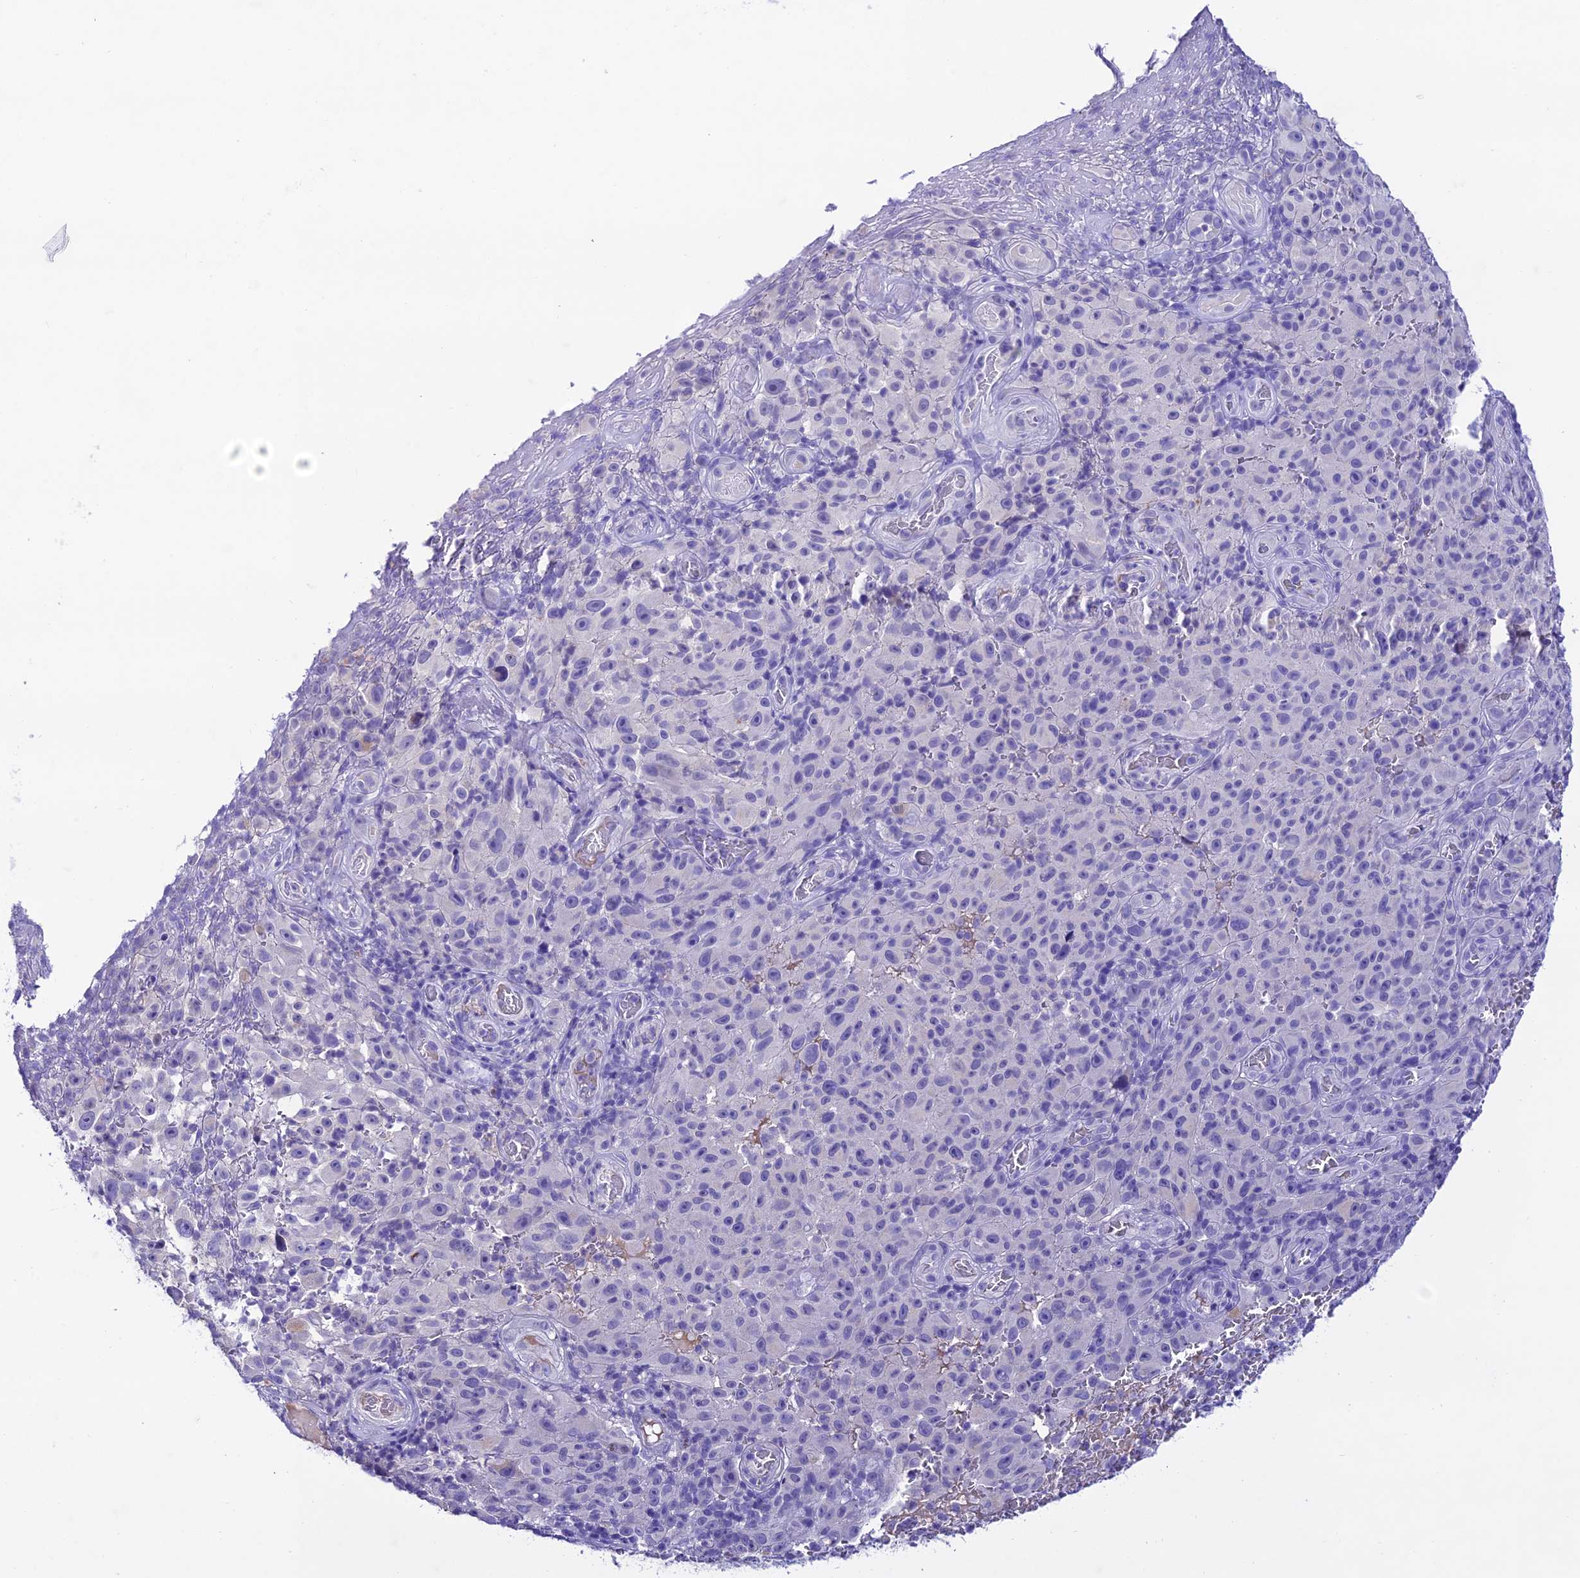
{"staining": {"intensity": "negative", "quantity": "none", "location": "none"}, "tissue": "melanoma", "cell_type": "Tumor cells", "image_type": "cancer", "snomed": [{"axis": "morphology", "description": "Malignant melanoma, NOS"}, {"axis": "topography", "description": "Skin"}], "caption": "IHC of human melanoma shows no positivity in tumor cells. The staining is performed using DAB (3,3'-diaminobenzidine) brown chromogen with nuclei counter-stained in using hematoxylin.", "gene": "NLRP6", "patient": {"sex": "female", "age": 82}}